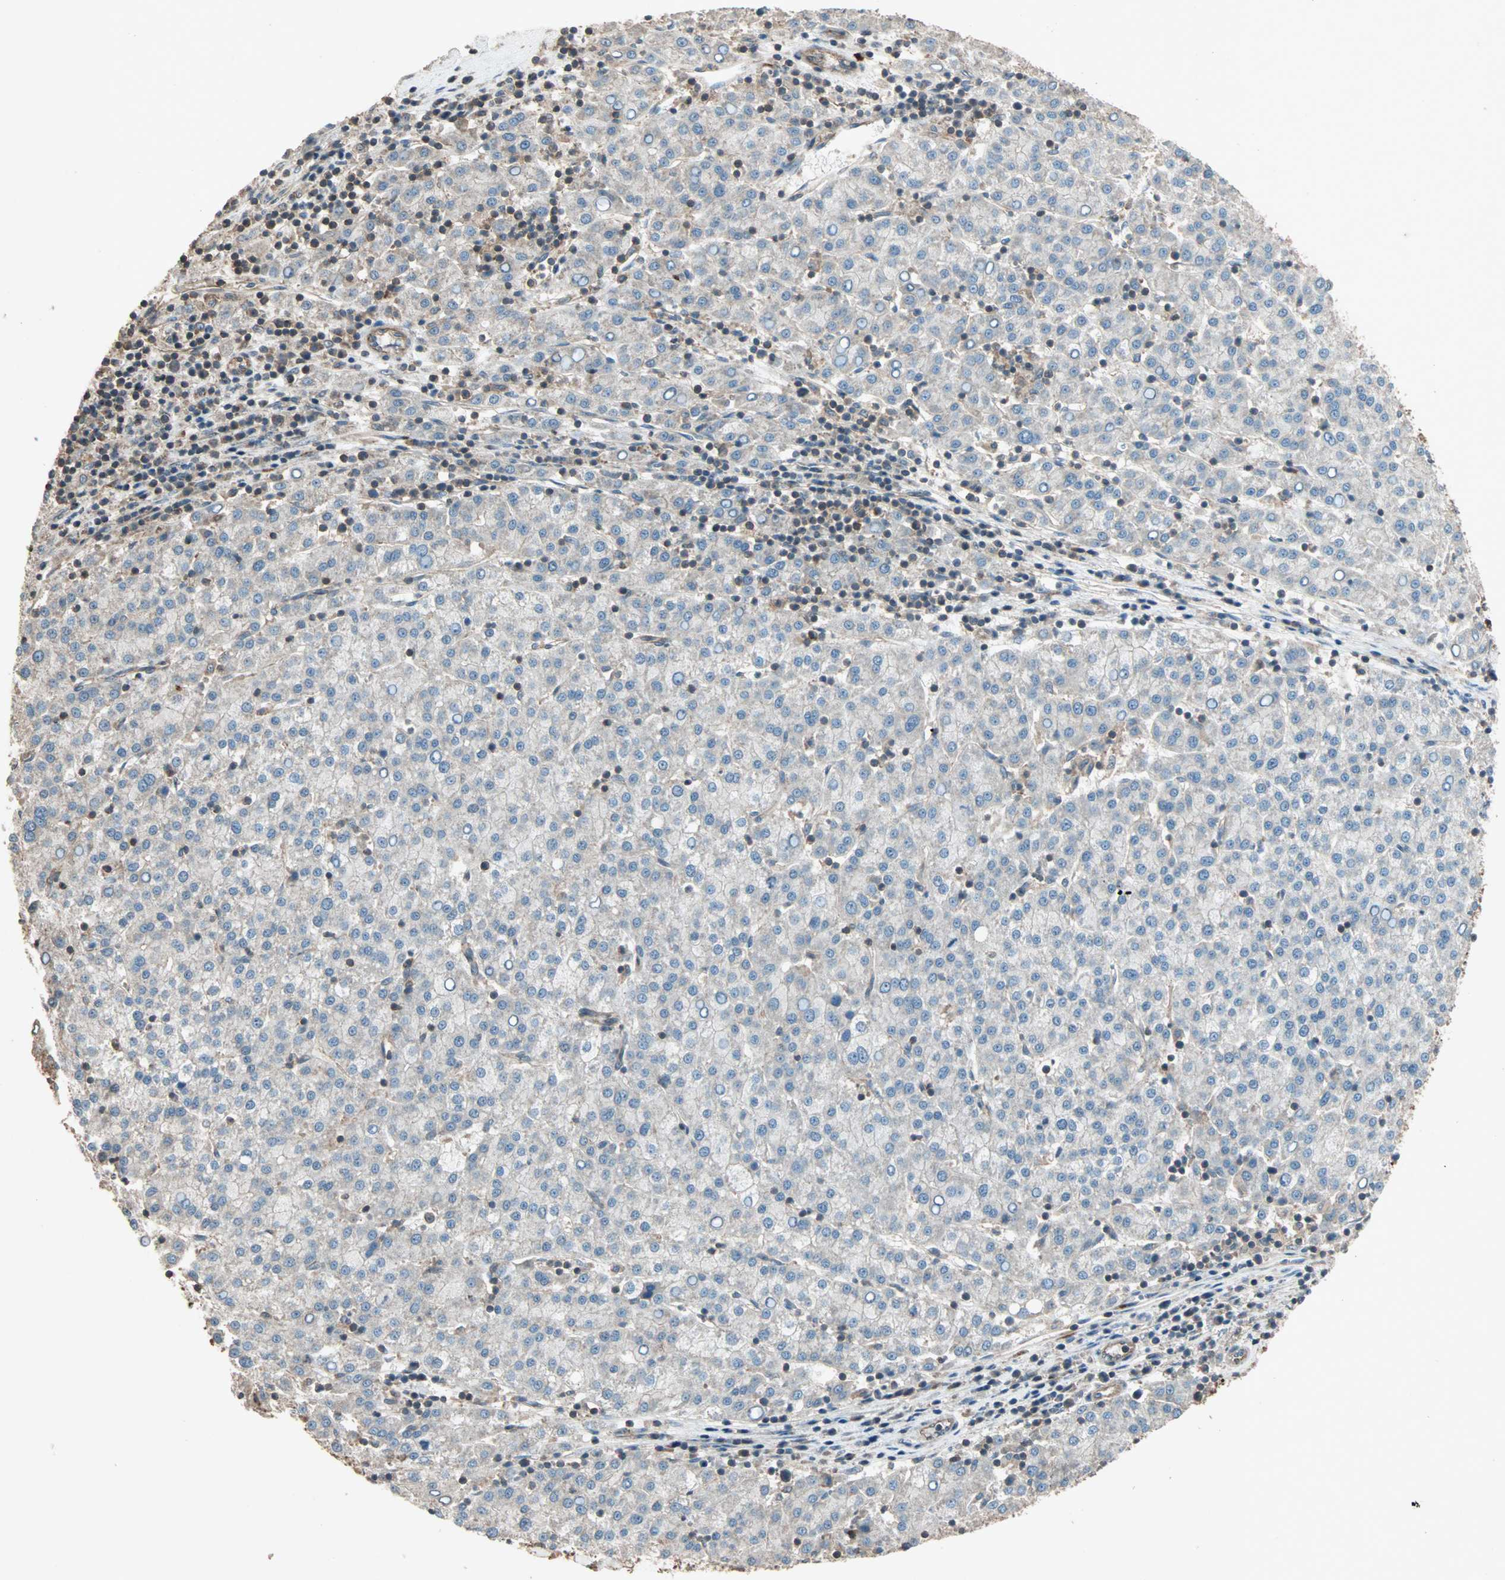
{"staining": {"intensity": "negative", "quantity": "none", "location": "none"}, "tissue": "liver cancer", "cell_type": "Tumor cells", "image_type": "cancer", "snomed": [{"axis": "morphology", "description": "Carcinoma, Hepatocellular, NOS"}, {"axis": "topography", "description": "Liver"}], "caption": "A high-resolution micrograph shows immunohistochemistry staining of liver cancer (hepatocellular carcinoma), which shows no significant staining in tumor cells.", "gene": "MAP3K21", "patient": {"sex": "female", "age": 58}}